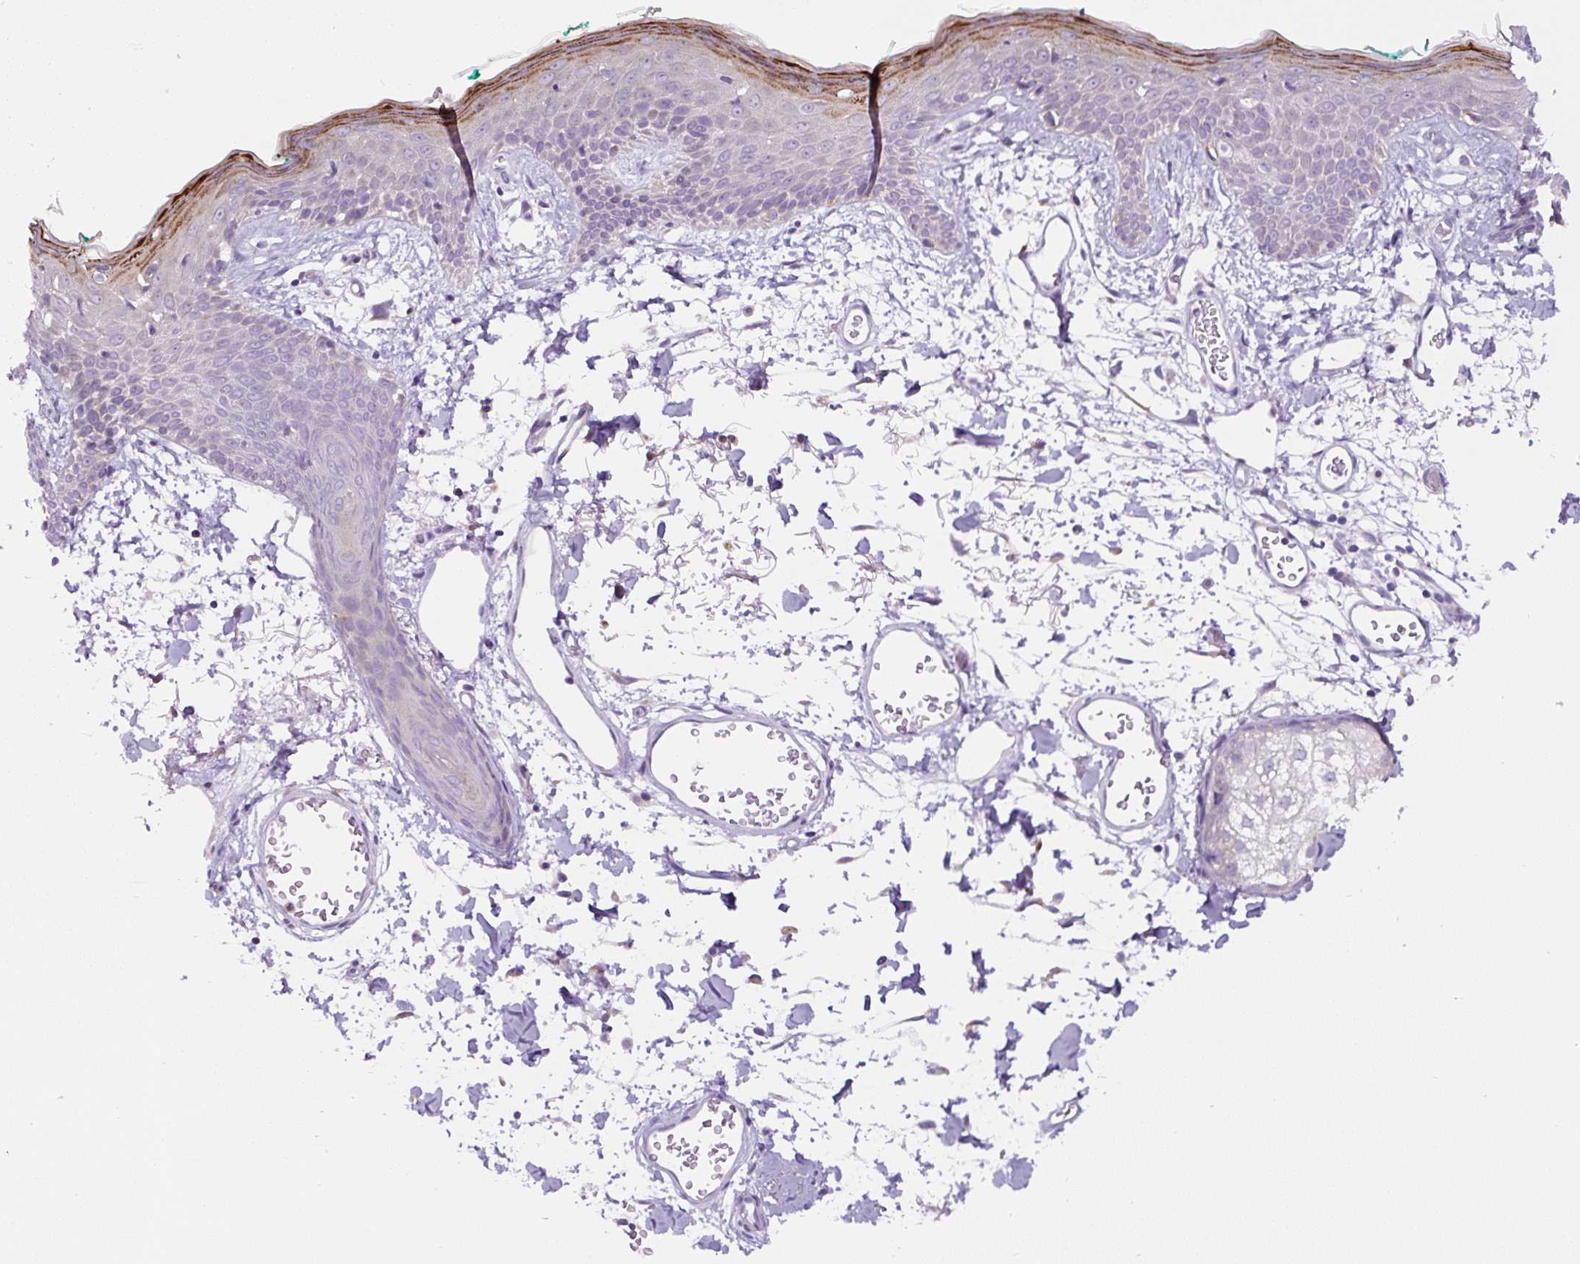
{"staining": {"intensity": "negative", "quantity": "none", "location": "none"}, "tissue": "skin", "cell_type": "Fibroblasts", "image_type": "normal", "snomed": [{"axis": "morphology", "description": "Normal tissue, NOS"}, {"axis": "topography", "description": "Skin"}], "caption": "The histopathology image exhibits no staining of fibroblasts in unremarkable skin. Brightfield microscopy of immunohistochemistry stained with DAB (3,3'-diaminobenzidine) (brown) and hematoxylin (blue), captured at high magnification.", "gene": "HPS4", "patient": {"sex": "male", "age": 79}}